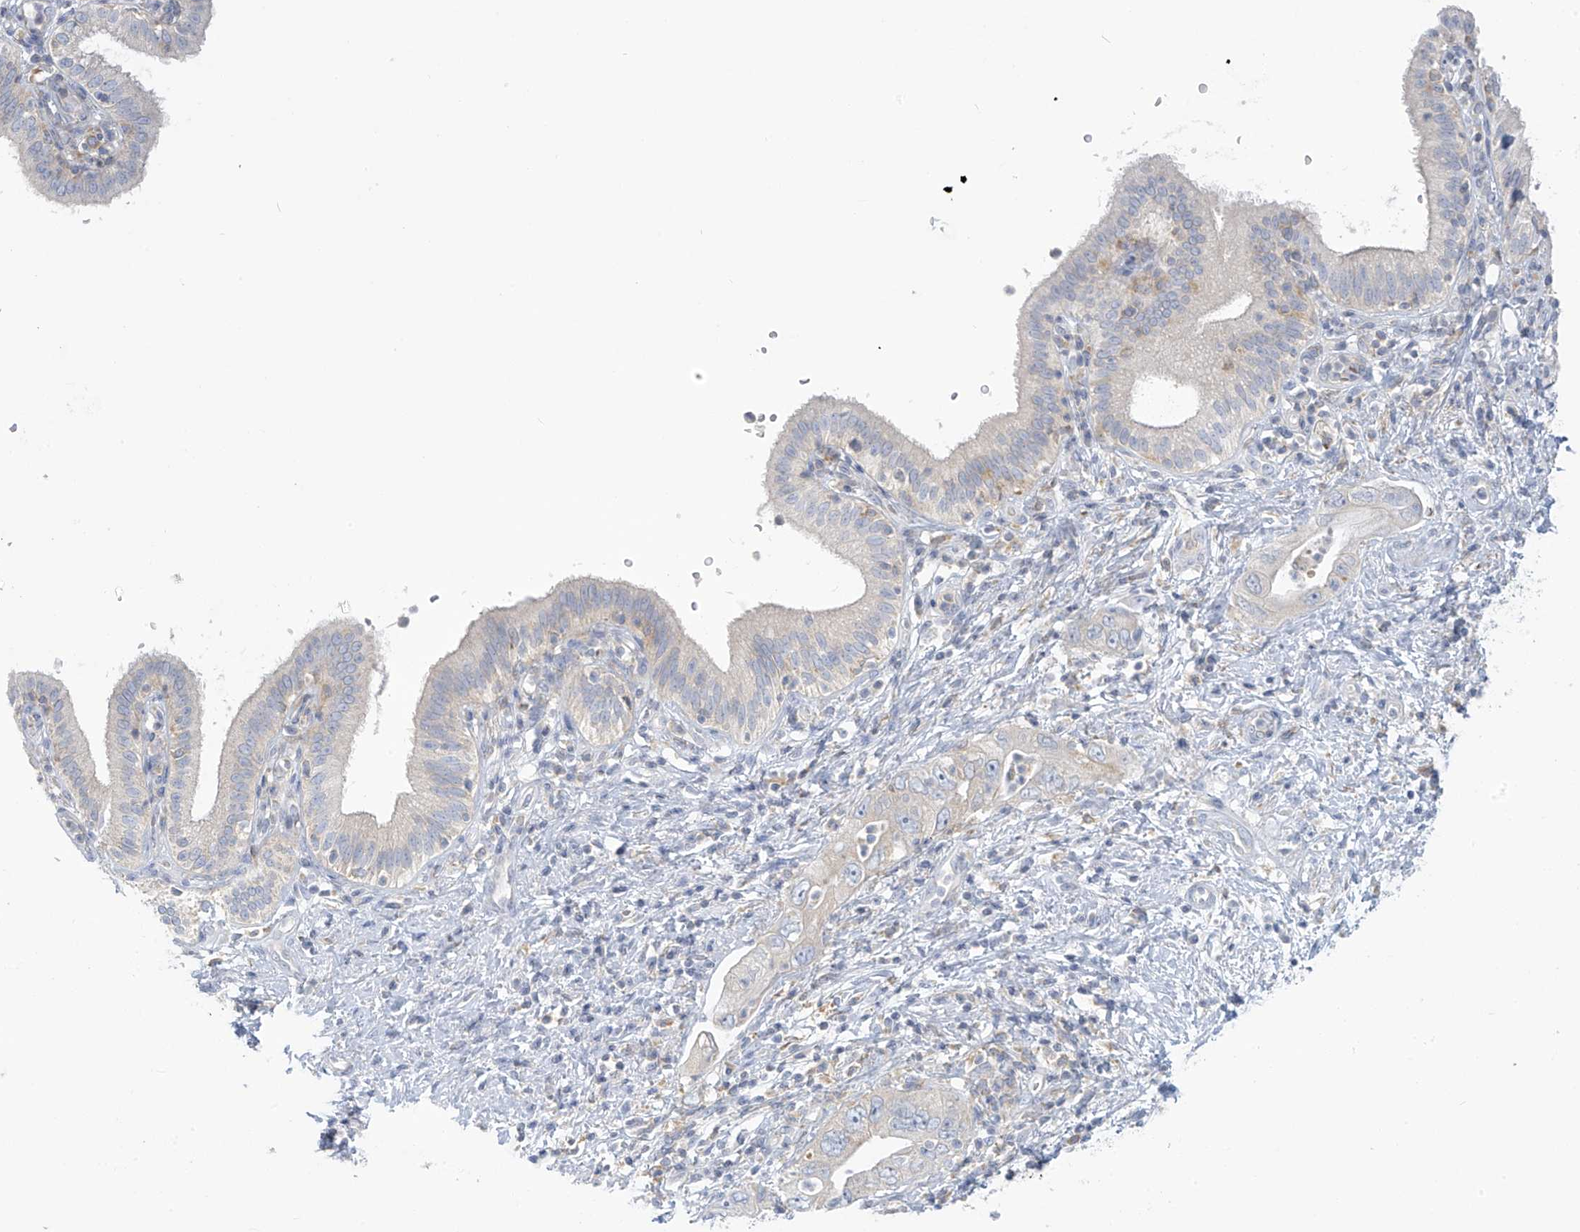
{"staining": {"intensity": "negative", "quantity": "none", "location": "none"}, "tissue": "pancreatic cancer", "cell_type": "Tumor cells", "image_type": "cancer", "snomed": [{"axis": "morphology", "description": "Adenocarcinoma, NOS"}, {"axis": "topography", "description": "Pancreas"}], "caption": "An image of adenocarcinoma (pancreatic) stained for a protein shows no brown staining in tumor cells.", "gene": "SLC6A12", "patient": {"sex": "female", "age": 73}}